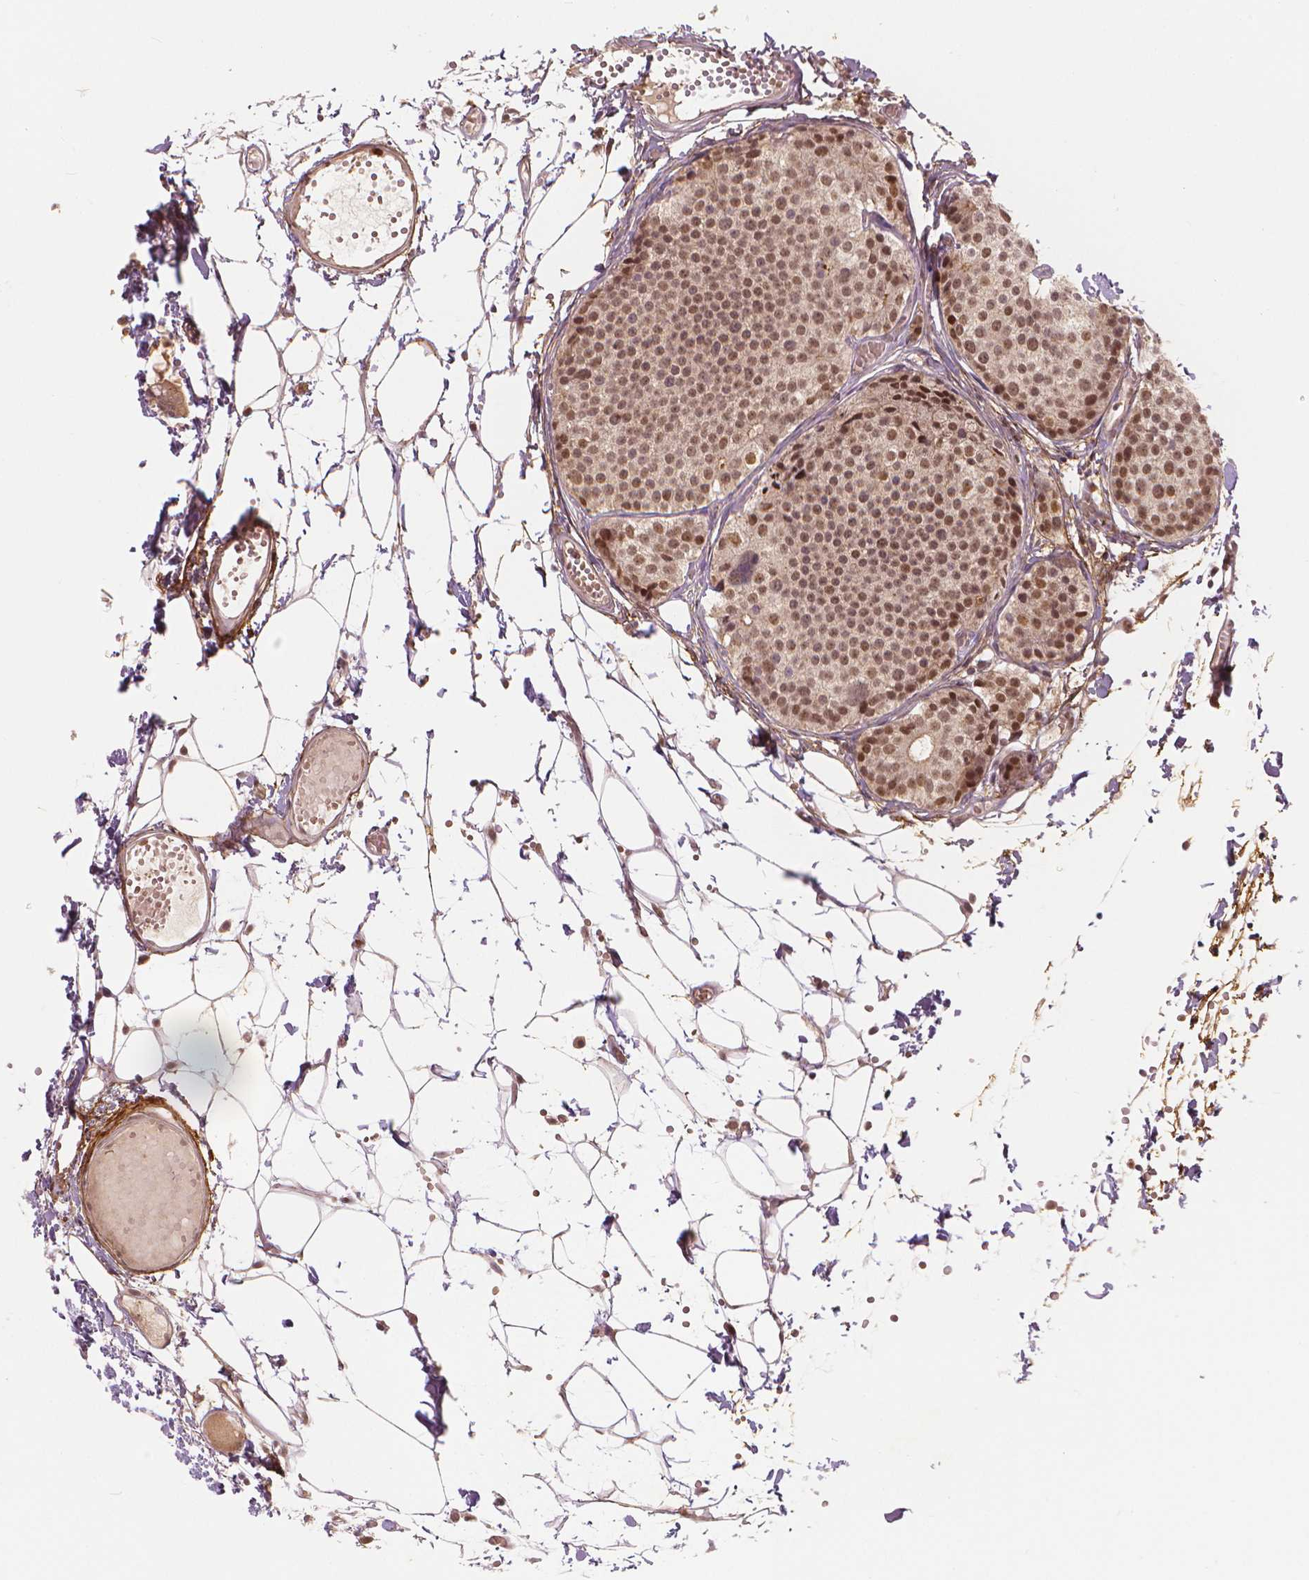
{"staining": {"intensity": "moderate", "quantity": ">75%", "location": "nuclear"}, "tissue": "carcinoid", "cell_type": "Tumor cells", "image_type": "cancer", "snomed": [{"axis": "morphology", "description": "Carcinoid, malignant, NOS"}, {"axis": "topography", "description": "Small intestine"}], "caption": "This is an image of IHC staining of carcinoid, which shows moderate expression in the nuclear of tumor cells.", "gene": "NSD2", "patient": {"sex": "female", "age": 65}}